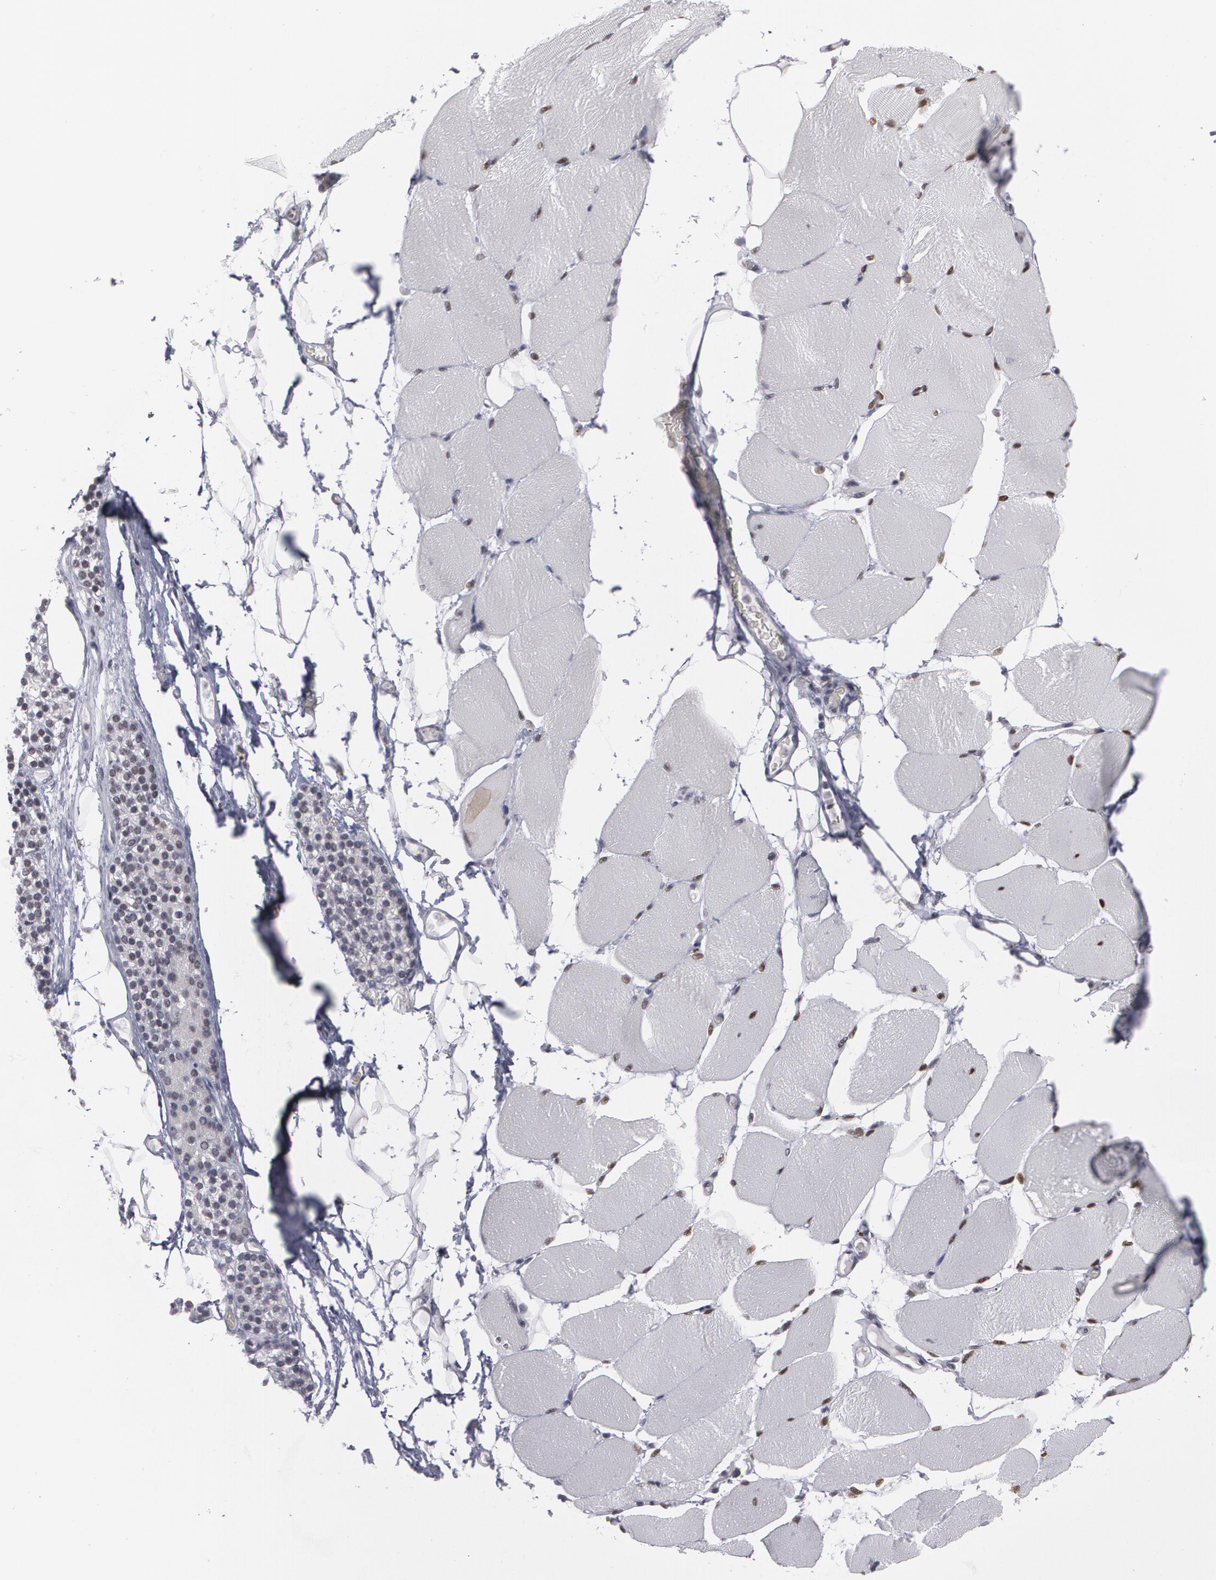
{"staining": {"intensity": "strong", "quantity": ">75%", "location": "nuclear"}, "tissue": "skeletal muscle", "cell_type": "Myocytes", "image_type": "normal", "snomed": [{"axis": "morphology", "description": "Normal tissue, NOS"}, {"axis": "topography", "description": "Skeletal muscle"}, {"axis": "topography", "description": "Parathyroid gland"}], "caption": "IHC (DAB (3,3'-diaminobenzidine)) staining of unremarkable skeletal muscle exhibits strong nuclear protein expression in approximately >75% of myocytes. (Brightfield microscopy of DAB IHC at high magnification).", "gene": "MCL1", "patient": {"sex": "female", "age": 37}}